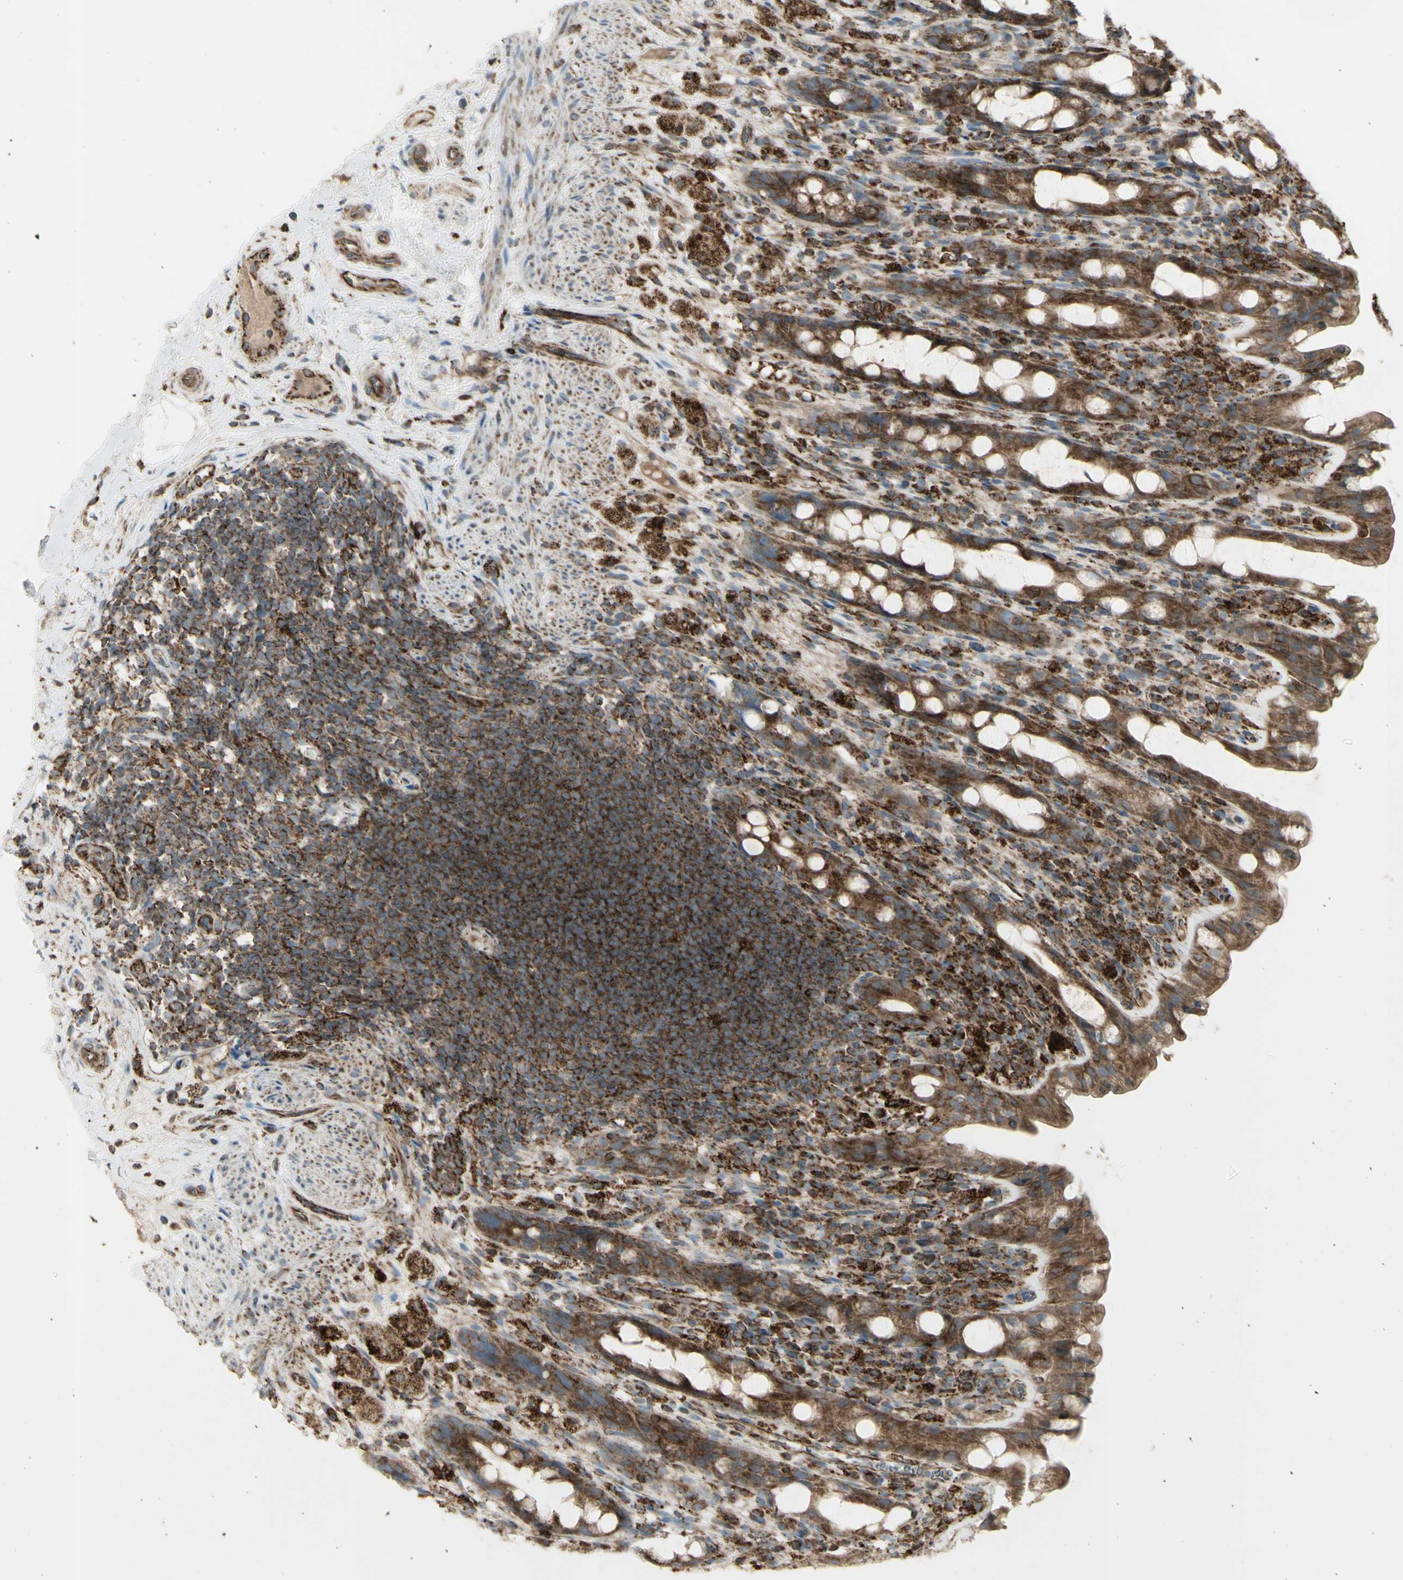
{"staining": {"intensity": "moderate", "quantity": ">75%", "location": "cytoplasmic/membranous"}, "tissue": "rectum", "cell_type": "Glandular cells", "image_type": "normal", "snomed": [{"axis": "morphology", "description": "Normal tissue, NOS"}, {"axis": "topography", "description": "Rectum"}], "caption": "Protein expression analysis of unremarkable human rectum reveals moderate cytoplasmic/membranous expression in about >75% of glandular cells. (brown staining indicates protein expression, while blue staining denotes nuclei).", "gene": "CYB5R1", "patient": {"sex": "male", "age": 44}}